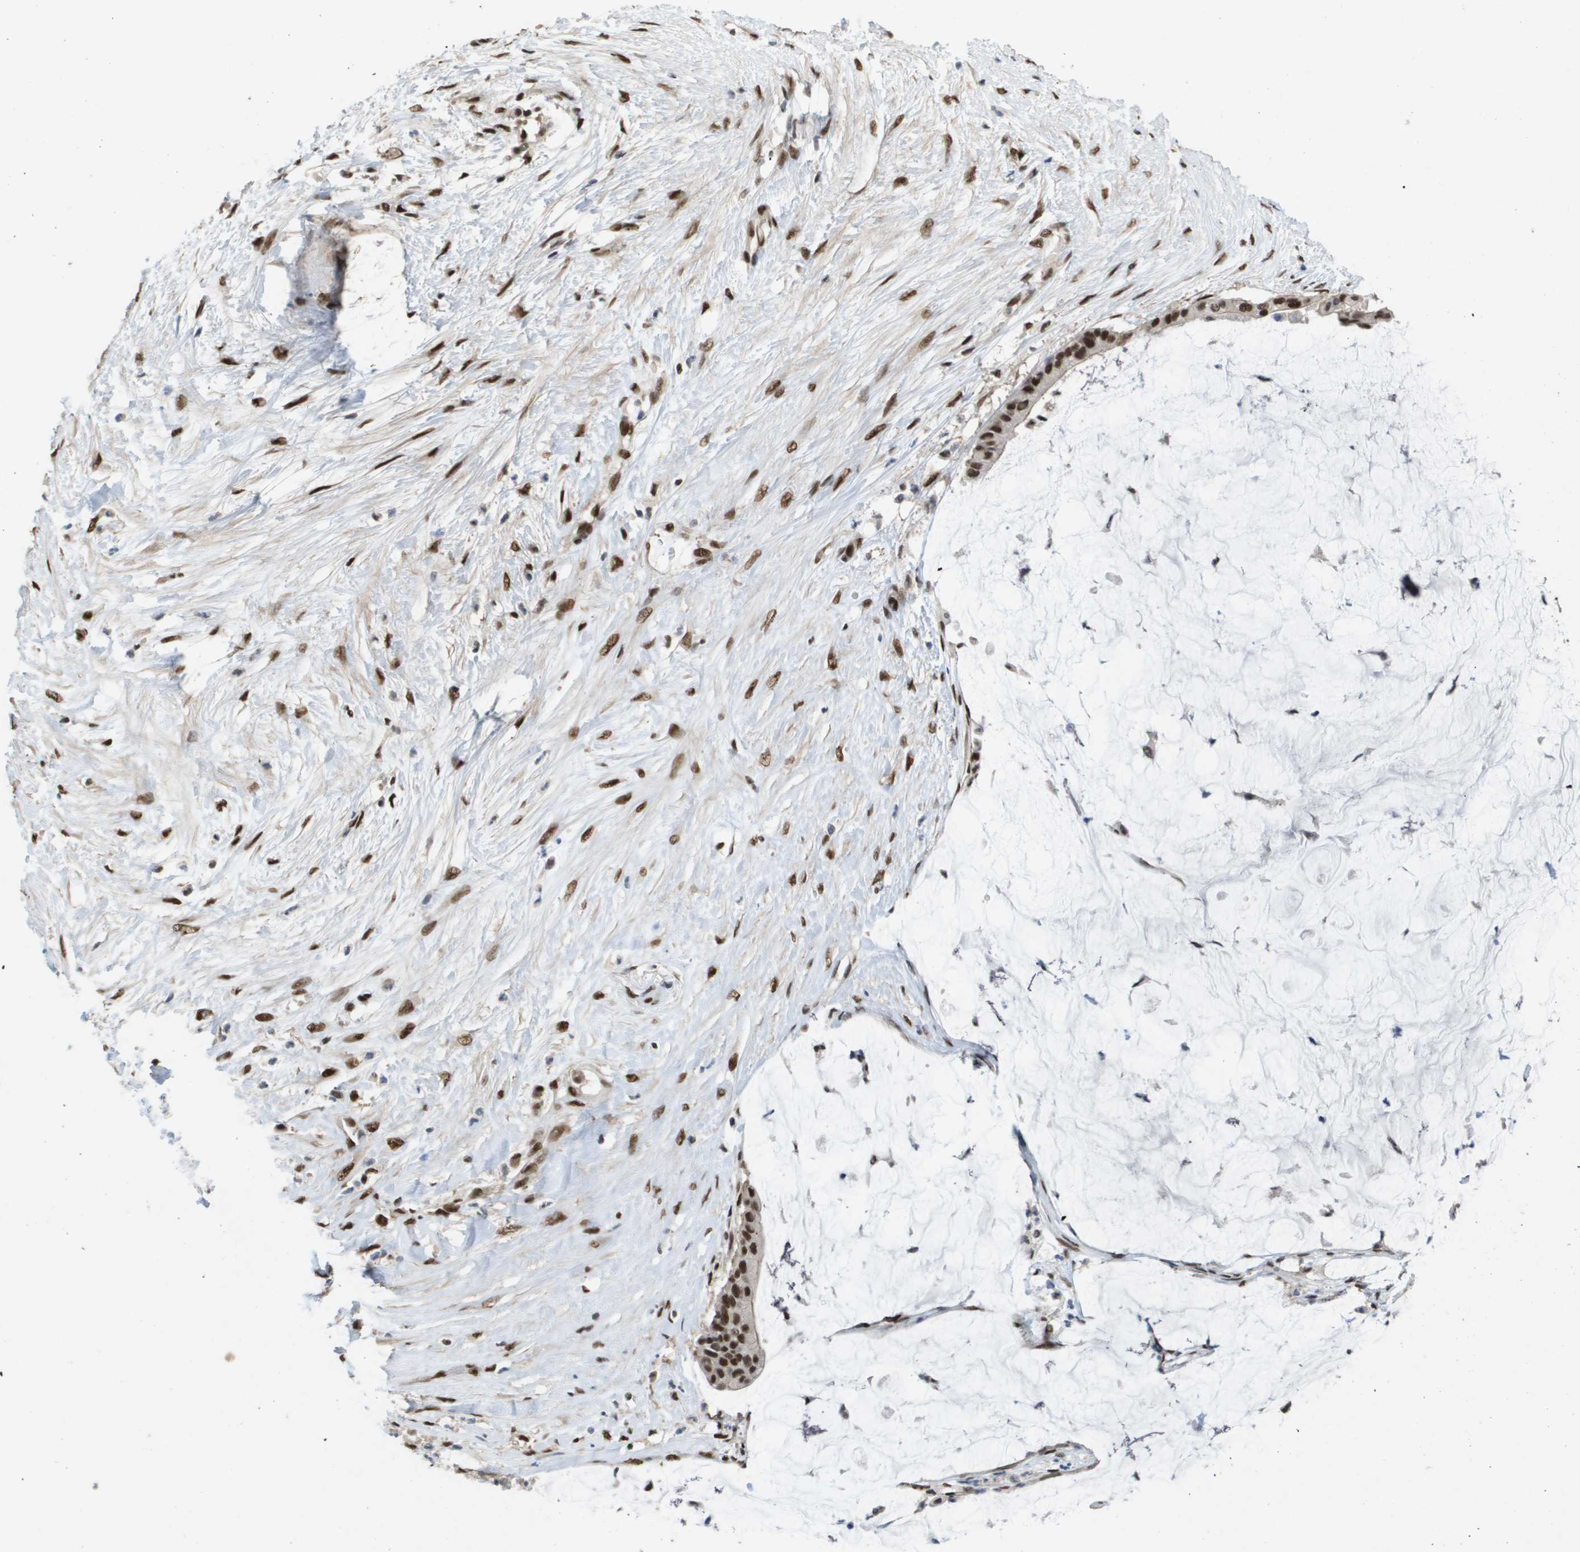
{"staining": {"intensity": "strong", "quantity": ">75%", "location": "nuclear"}, "tissue": "pancreatic cancer", "cell_type": "Tumor cells", "image_type": "cancer", "snomed": [{"axis": "morphology", "description": "Adenocarcinoma, NOS"}, {"axis": "topography", "description": "Pancreas"}], "caption": "This image exhibits pancreatic cancer stained with immunohistochemistry to label a protein in brown. The nuclear of tumor cells show strong positivity for the protein. Nuclei are counter-stained blue.", "gene": "CDT1", "patient": {"sex": "male", "age": 41}}